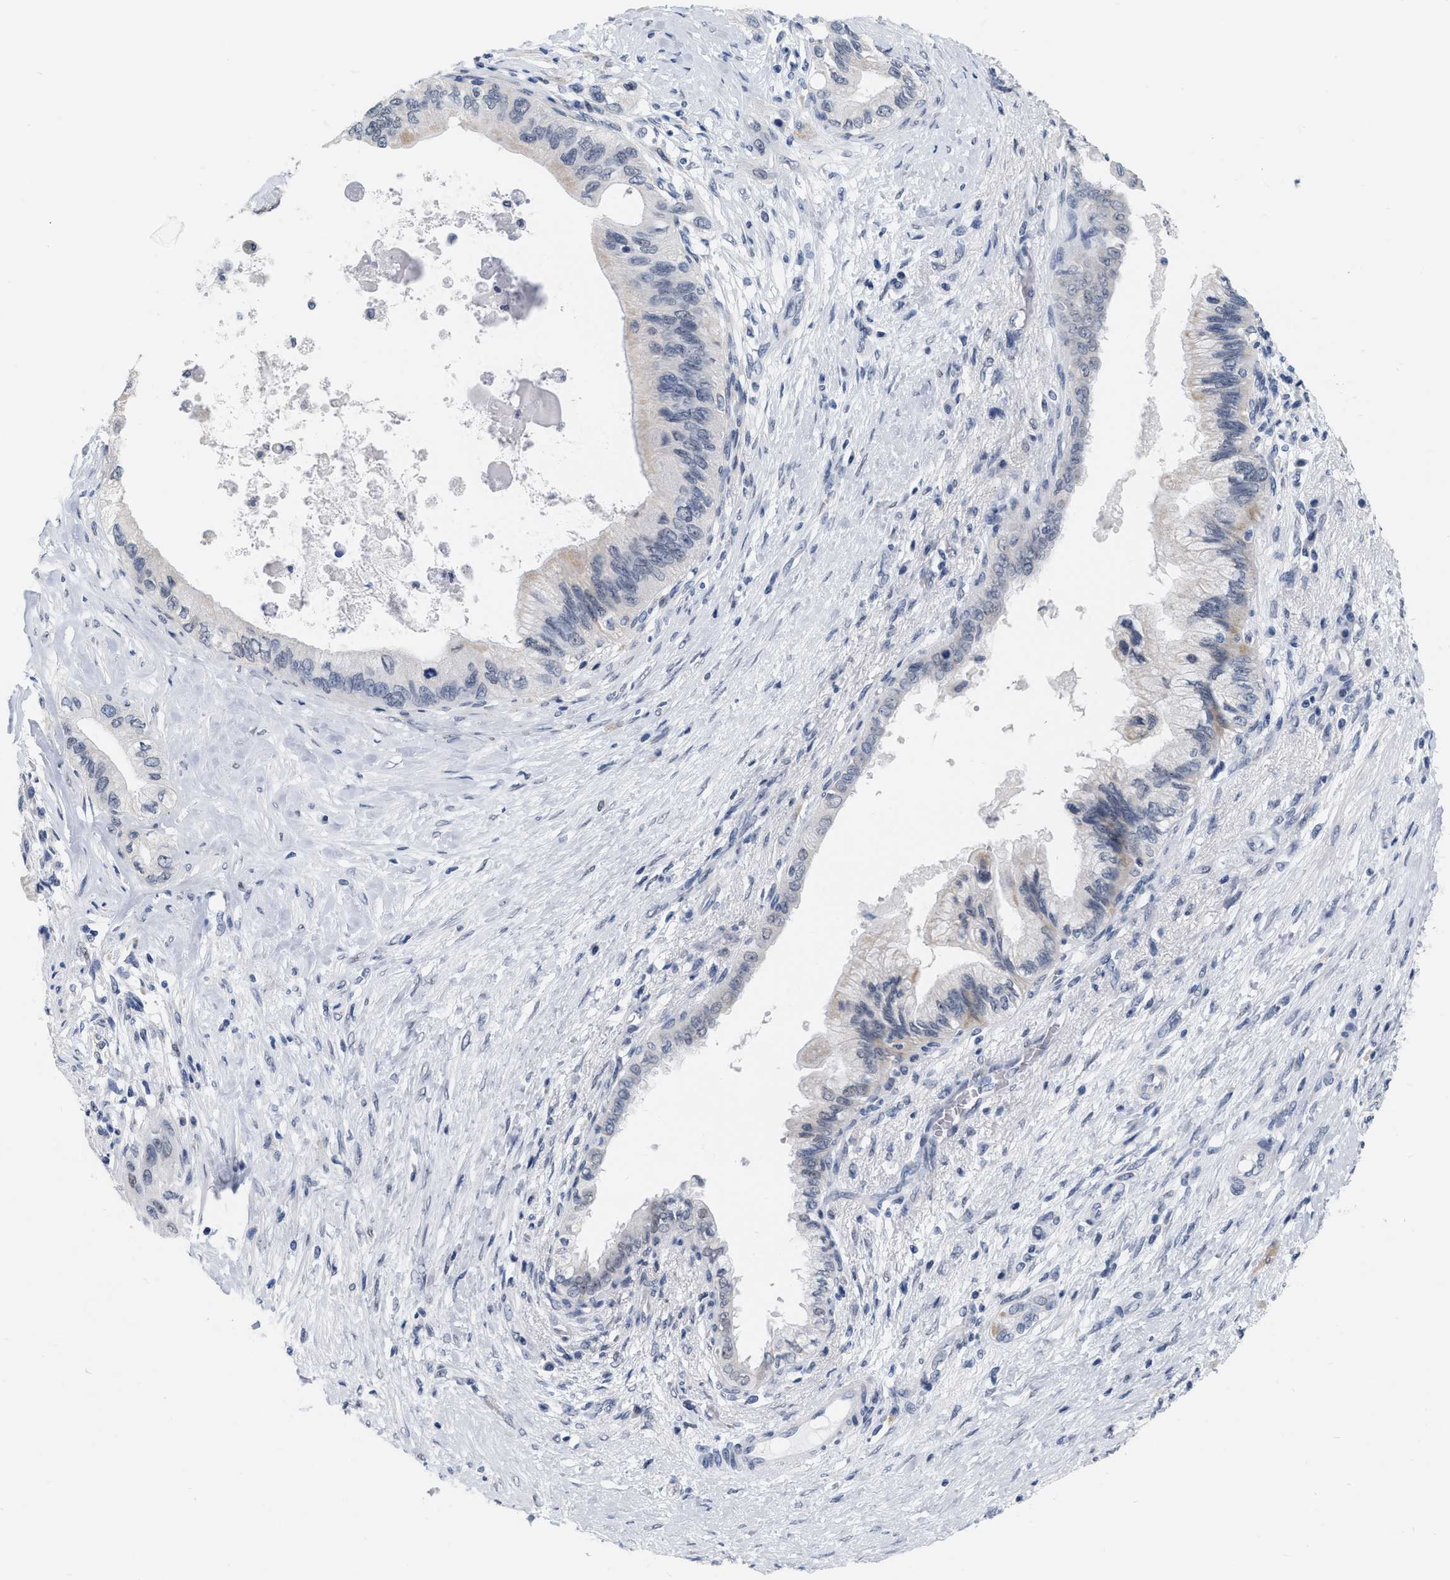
{"staining": {"intensity": "weak", "quantity": "<25%", "location": "cytoplasmic/membranous"}, "tissue": "pancreatic cancer", "cell_type": "Tumor cells", "image_type": "cancer", "snomed": [{"axis": "morphology", "description": "Adenocarcinoma, NOS"}, {"axis": "topography", "description": "Pancreas"}], "caption": "Histopathology image shows no significant protein staining in tumor cells of adenocarcinoma (pancreatic).", "gene": "XIRP1", "patient": {"sex": "female", "age": 73}}